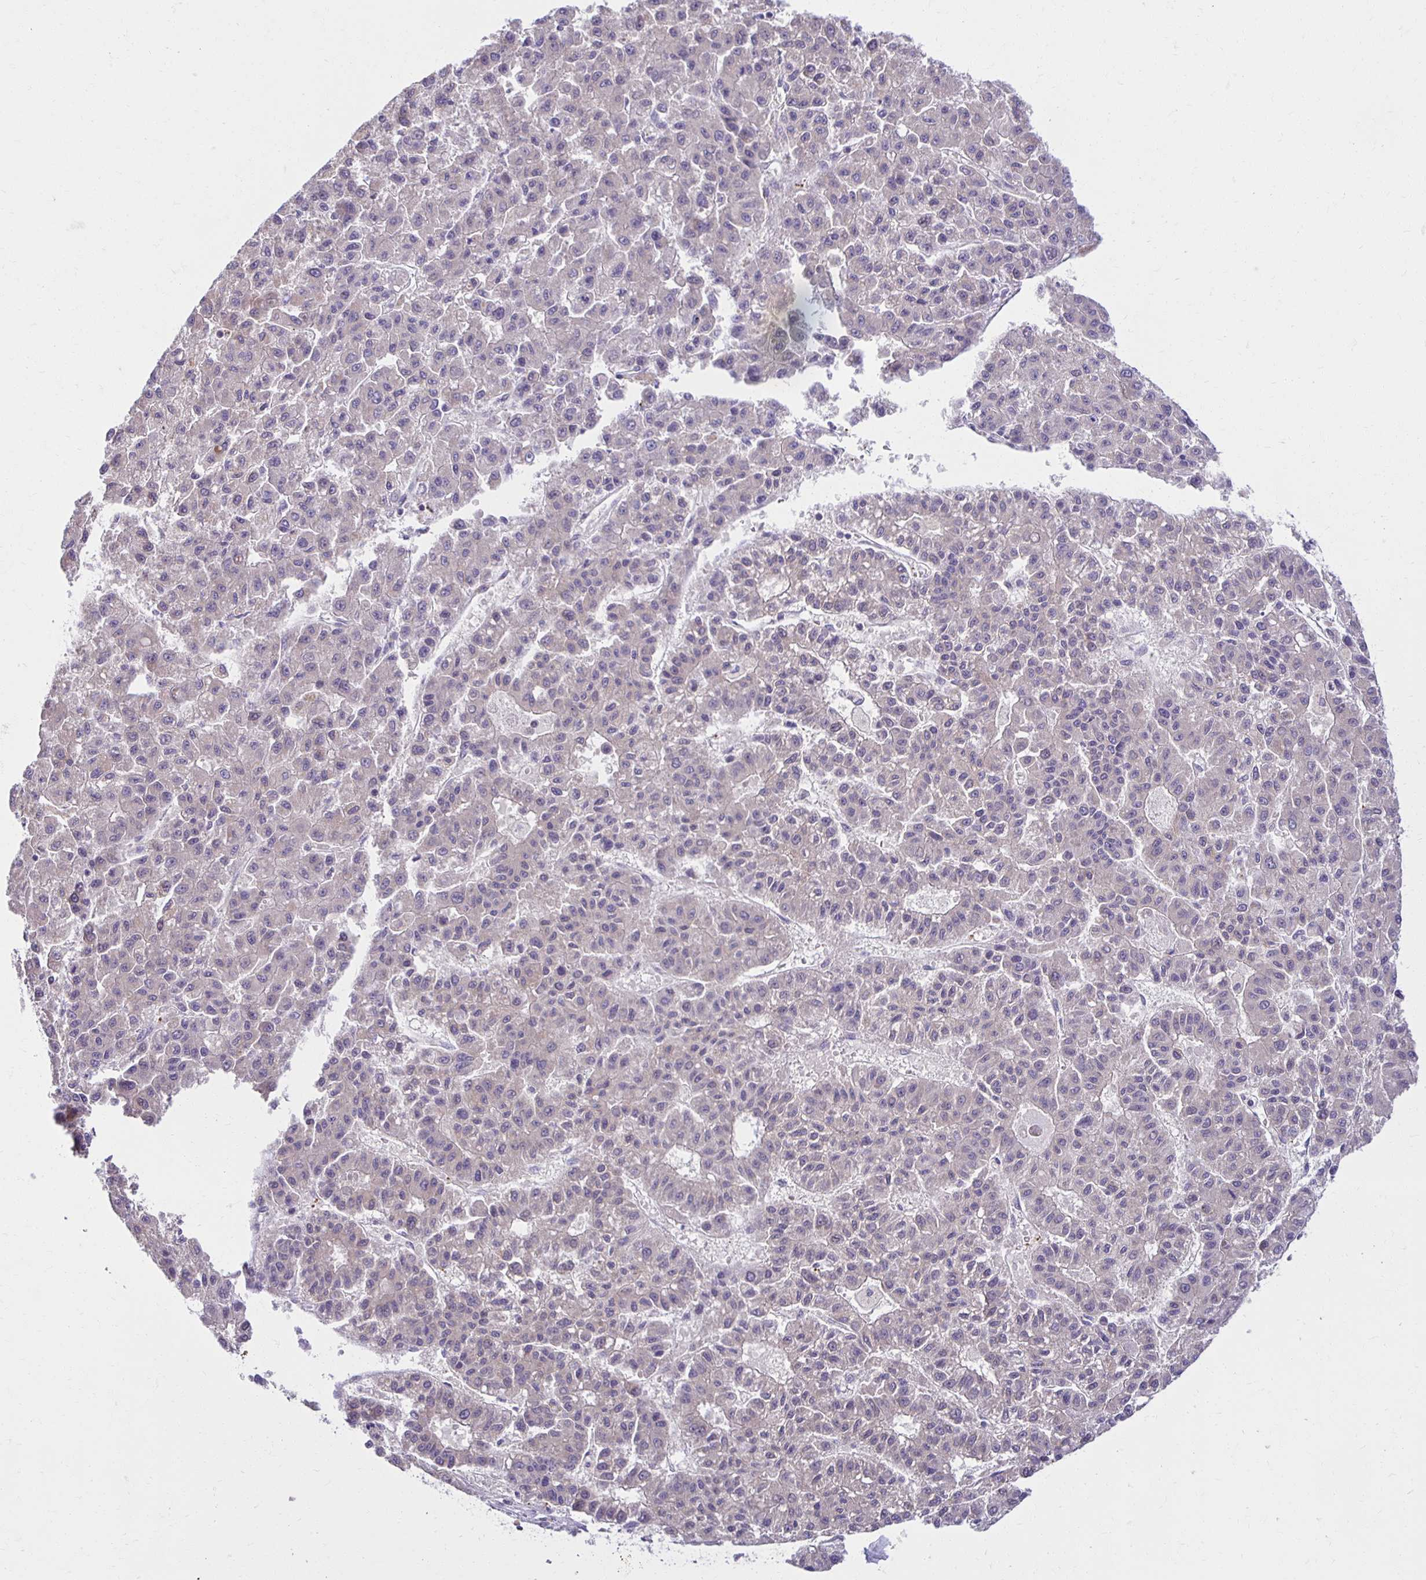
{"staining": {"intensity": "negative", "quantity": "none", "location": "none"}, "tissue": "liver cancer", "cell_type": "Tumor cells", "image_type": "cancer", "snomed": [{"axis": "morphology", "description": "Carcinoma, Hepatocellular, NOS"}, {"axis": "topography", "description": "Liver"}], "caption": "Immunohistochemistry histopathology image of liver hepatocellular carcinoma stained for a protein (brown), which reveals no positivity in tumor cells.", "gene": "MIEN1", "patient": {"sex": "male", "age": 70}}